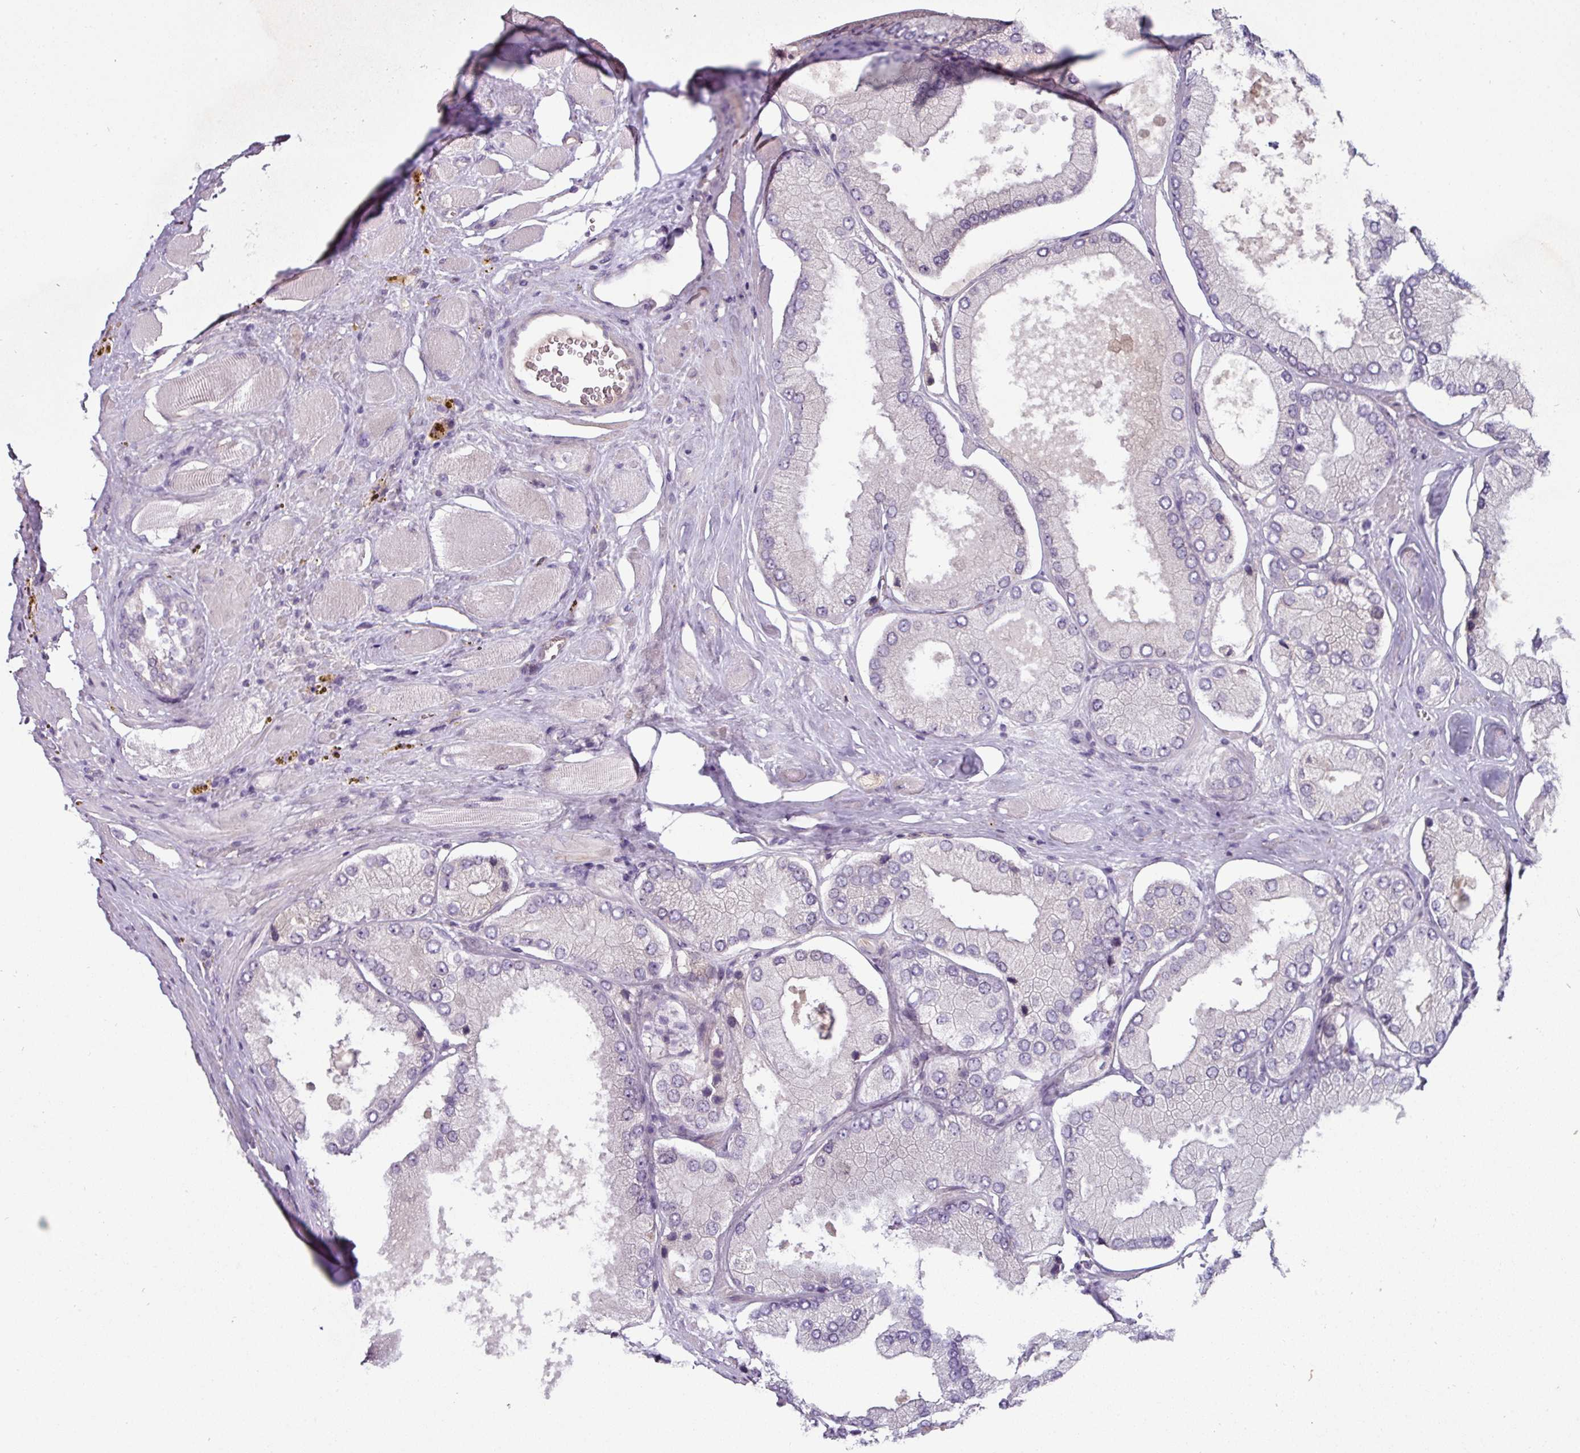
{"staining": {"intensity": "negative", "quantity": "none", "location": "none"}, "tissue": "prostate cancer", "cell_type": "Tumor cells", "image_type": "cancer", "snomed": [{"axis": "morphology", "description": "Adenocarcinoma, Low grade"}, {"axis": "topography", "description": "Prostate"}], "caption": "Tumor cells show no significant protein positivity in adenocarcinoma (low-grade) (prostate).", "gene": "SLC5A10", "patient": {"sex": "male", "age": 42}}